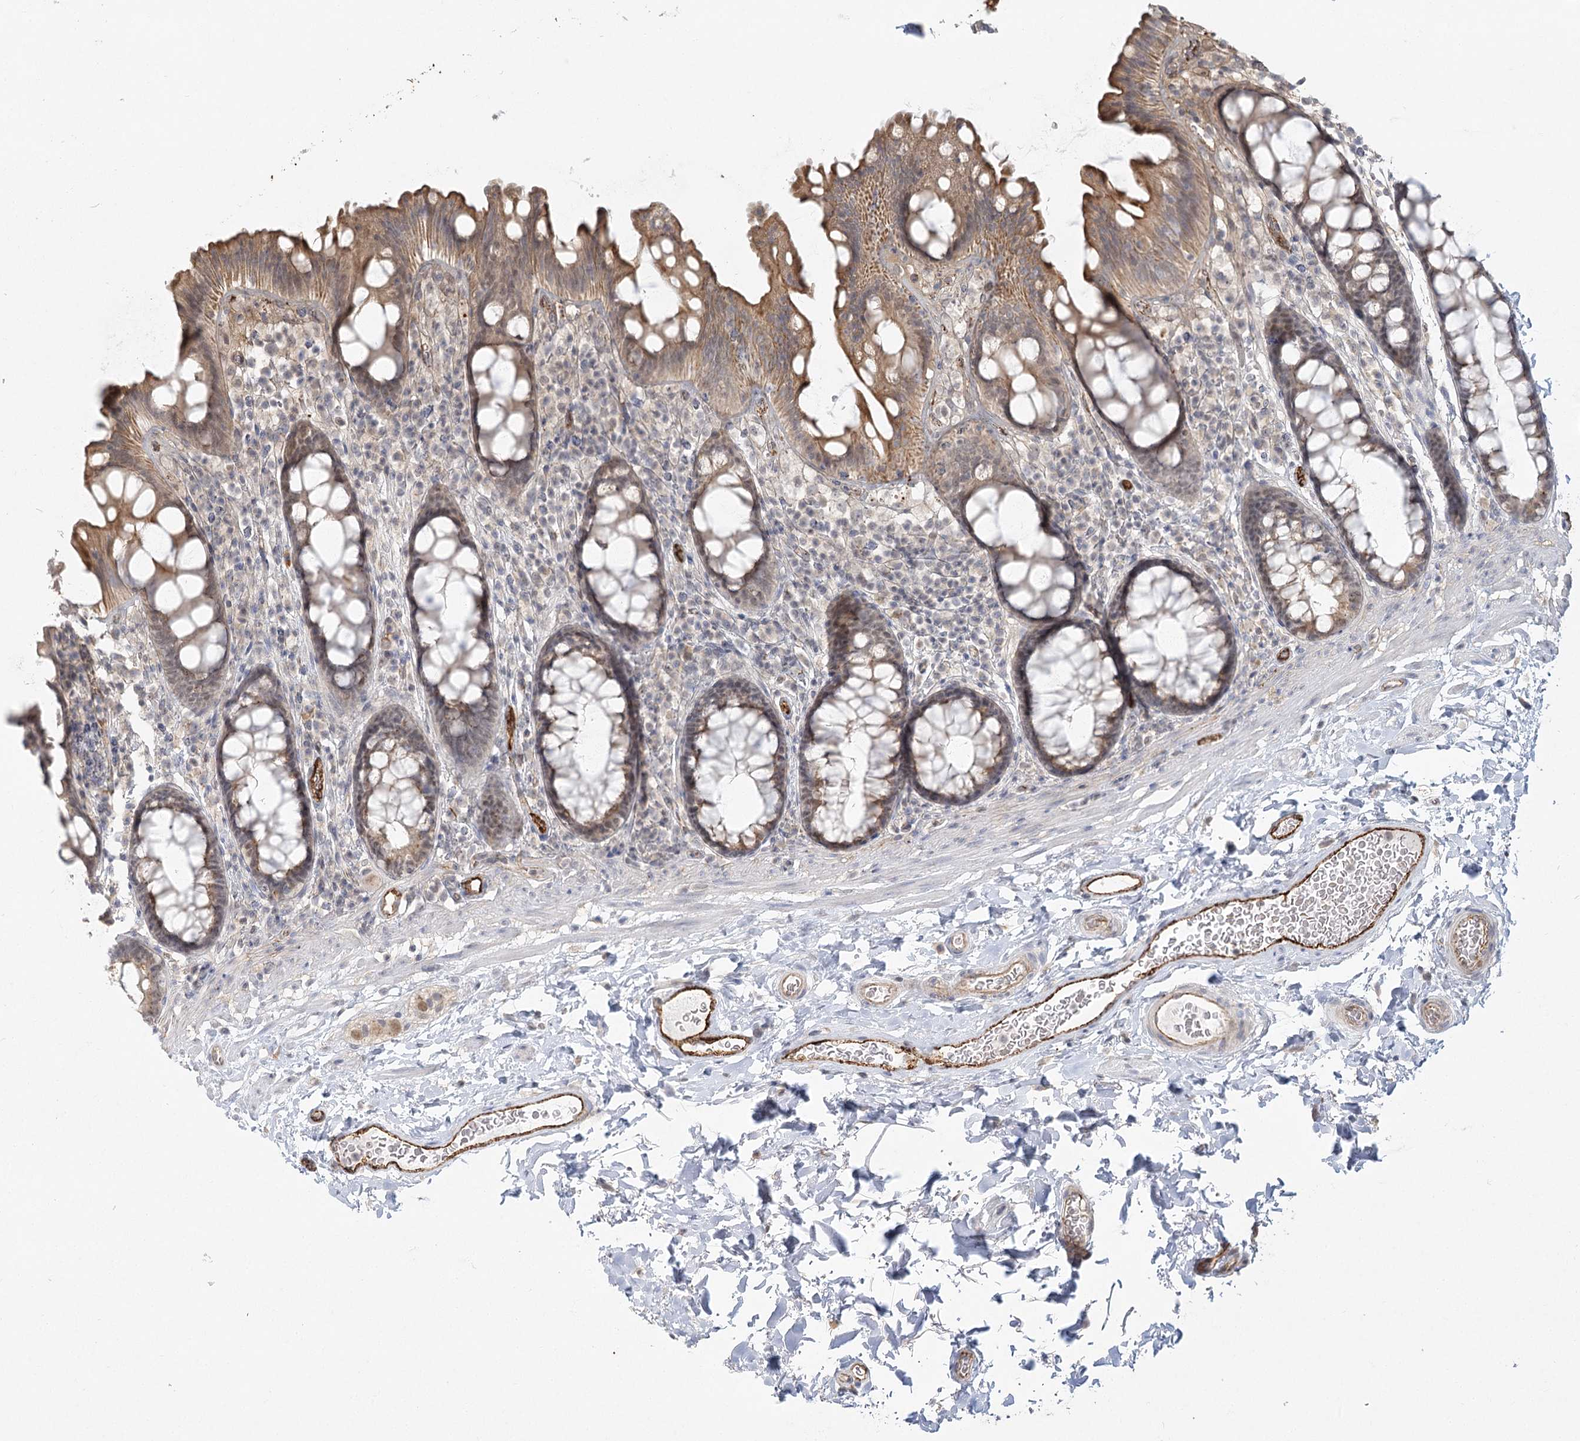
{"staining": {"intensity": "strong", "quantity": ">75%", "location": "cytoplasmic/membranous"}, "tissue": "colon", "cell_type": "Endothelial cells", "image_type": "normal", "snomed": [{"axis": "morphology", "description": "Normal tissue, NOS"}, {"axis": "topography", "description": "Colon"}], "caption": "Immunohistochemistry (DAB) staining of unremarkable colon reveals strong cytoplasmic/membranous protein expression in about >75% of endothelial cells. Ihc stains the protein of interest in brown and the nuclei are stained blue.", "gene": "KBTBD4", "patient": {"sex": "female", "age": 80}}